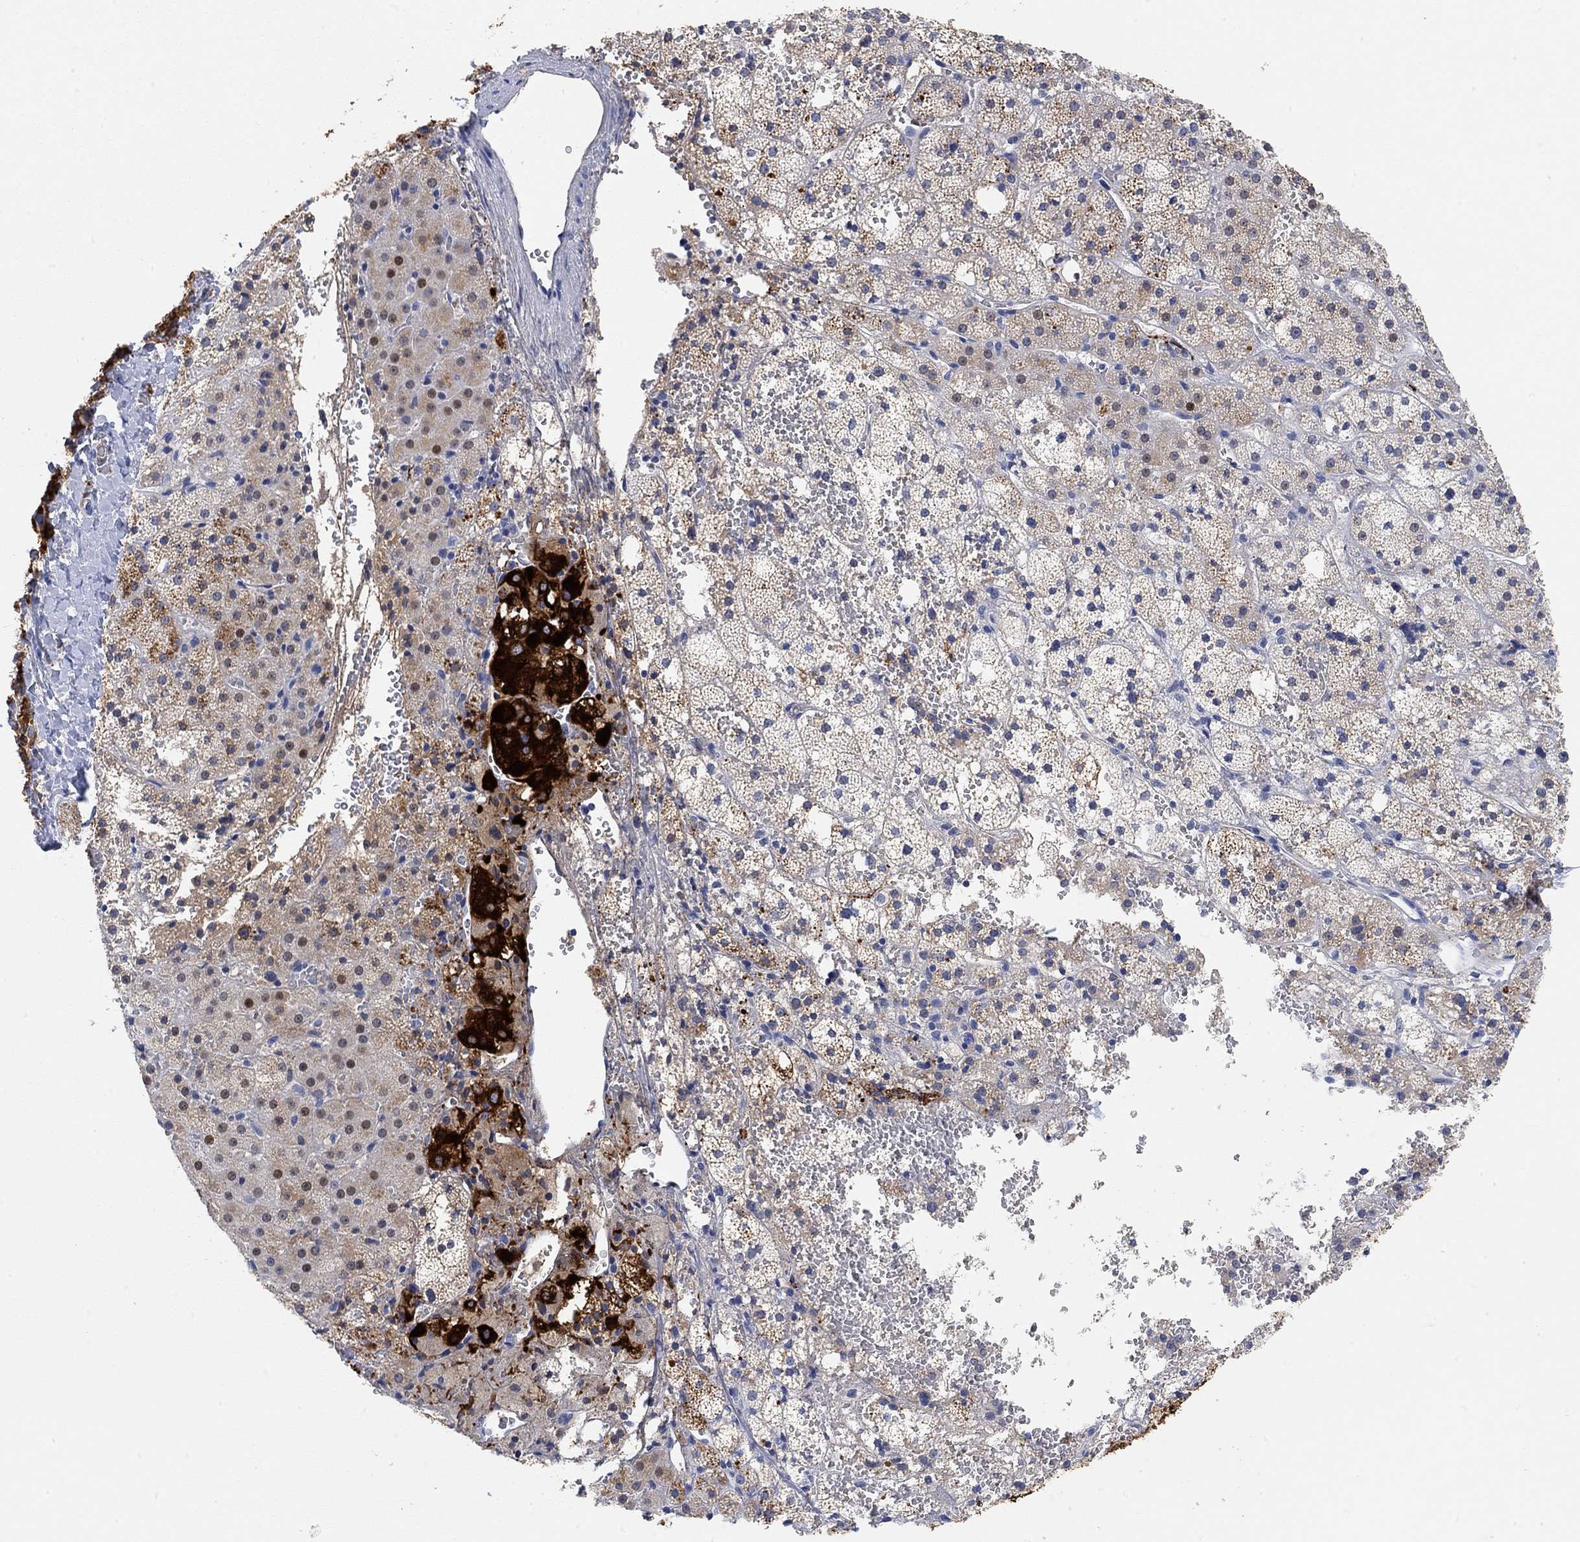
{"staining": {"intensity": "strong", "quantity": "<25%", "location": "cytoplasmic/membranous"}, "tissue": "adrenal gland", "cell_type": "Glandular cells", "image_type": "normal", "snomed": [{"axis": "morphology", "description": "Normal tissue, NOS"}, {"axis": "topography", "description": "Adrenal gland"}], "caption": "Immunohistochemical staining of unremarkable adrenal gland shows strong cytoplasmic/membranous protein positivity in about <25% of glandular cells.", "gene": "VAT1L", "patient": {"sex": "male", "age": 53}}